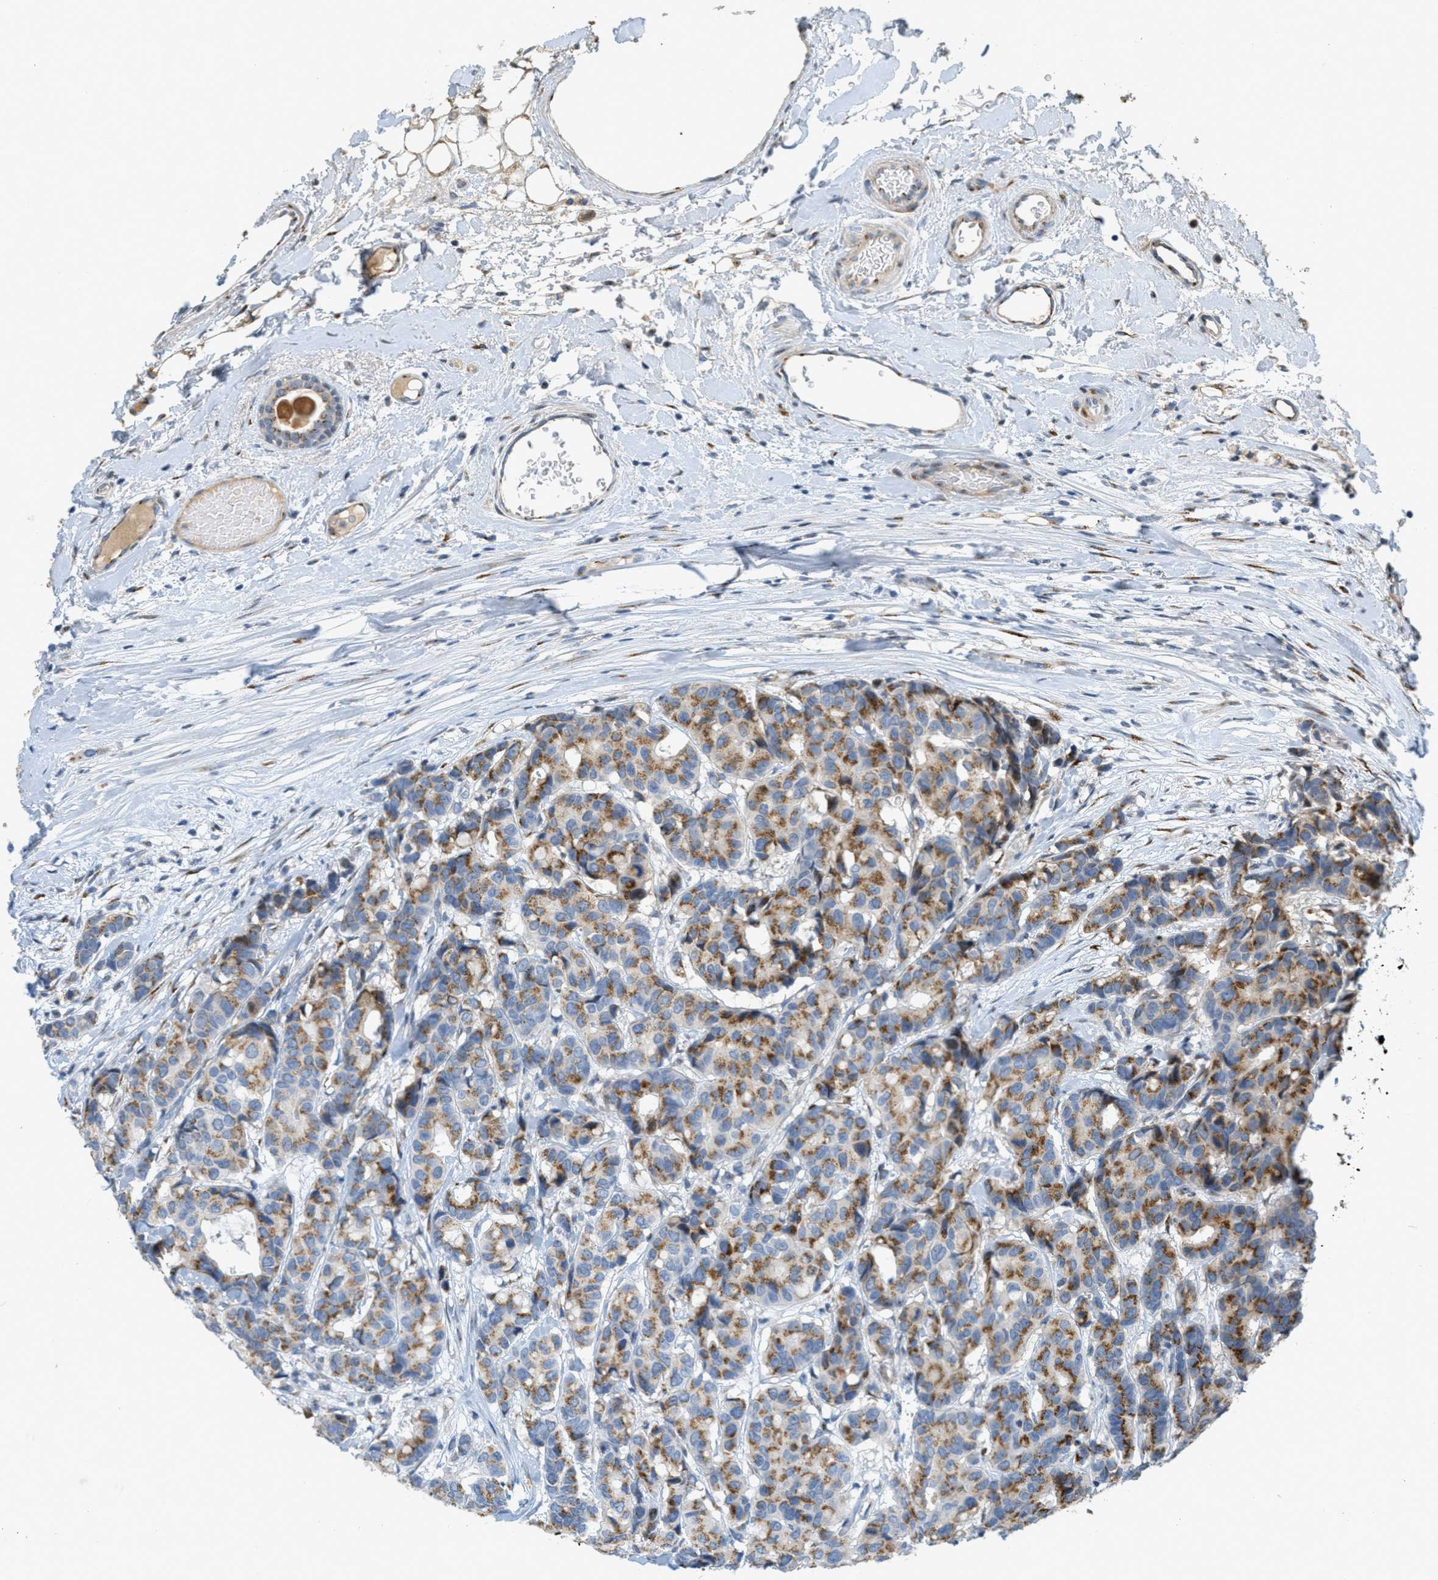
{"staining": {"intensity": "moderate", "quantity": ">75%", "location": "cytoplasmic/membranous"}, "tissue": "breast cancer", "cell_type": "Tumor cells", "image_type": "cancer", "snomed": [{"axis": "morphology", "description": "Duct carcinoma"}, {"axis": "topography", "description": "Breast"}], "caption": "A medium amount of moderate cytoplasmic/membranous positivity is present in approximately >75% of tumor cells in breast cancer (intraductal carcinoma) tissue.", "gene": "ZFPL1", "patient": {"sex": "female", "age": 87}}